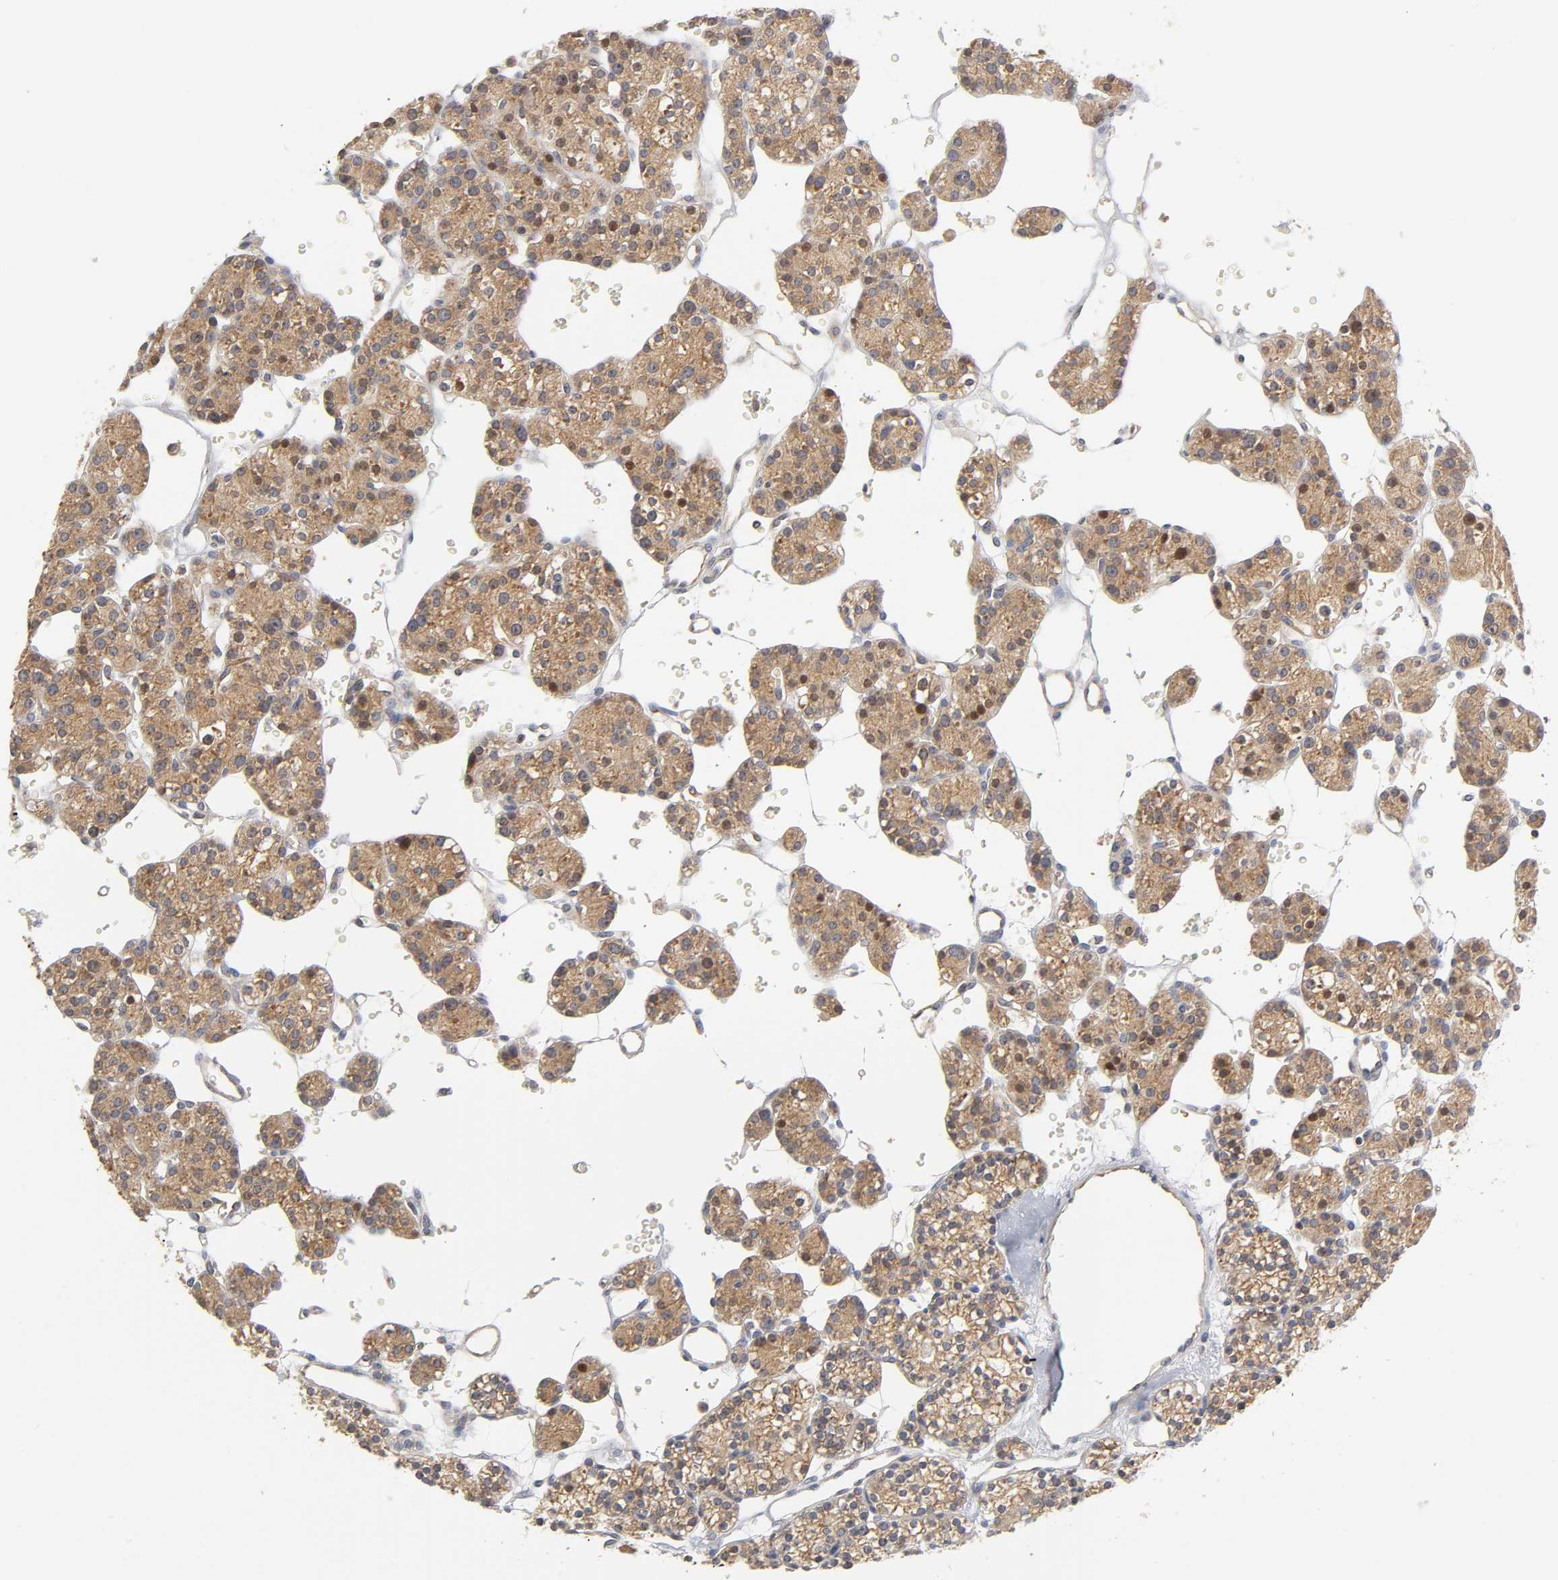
{"staining": {"intensity": "moderate", "quantity": ">75%", "location": "cytoplasmic/membranous,nuclear"}, "tissue": "parathyroid gland", "cell_type": "Glandular cells", "image_type": "normal", "snomed": [{"axis": "morphology", "description": "Normal tissue, NOS"}, {"axis": "topography", "description": "Parathyroid gland"}], "caption": "Unremarkable parathyroid gland shows moderate cytoplasmic/membranous,nuclear positivity in approximately >75% of glandular cells, visualized by immunohistochemistry.", "gene": "PAFAH1B1", "patient": {"sex": "female", "age": 64}}